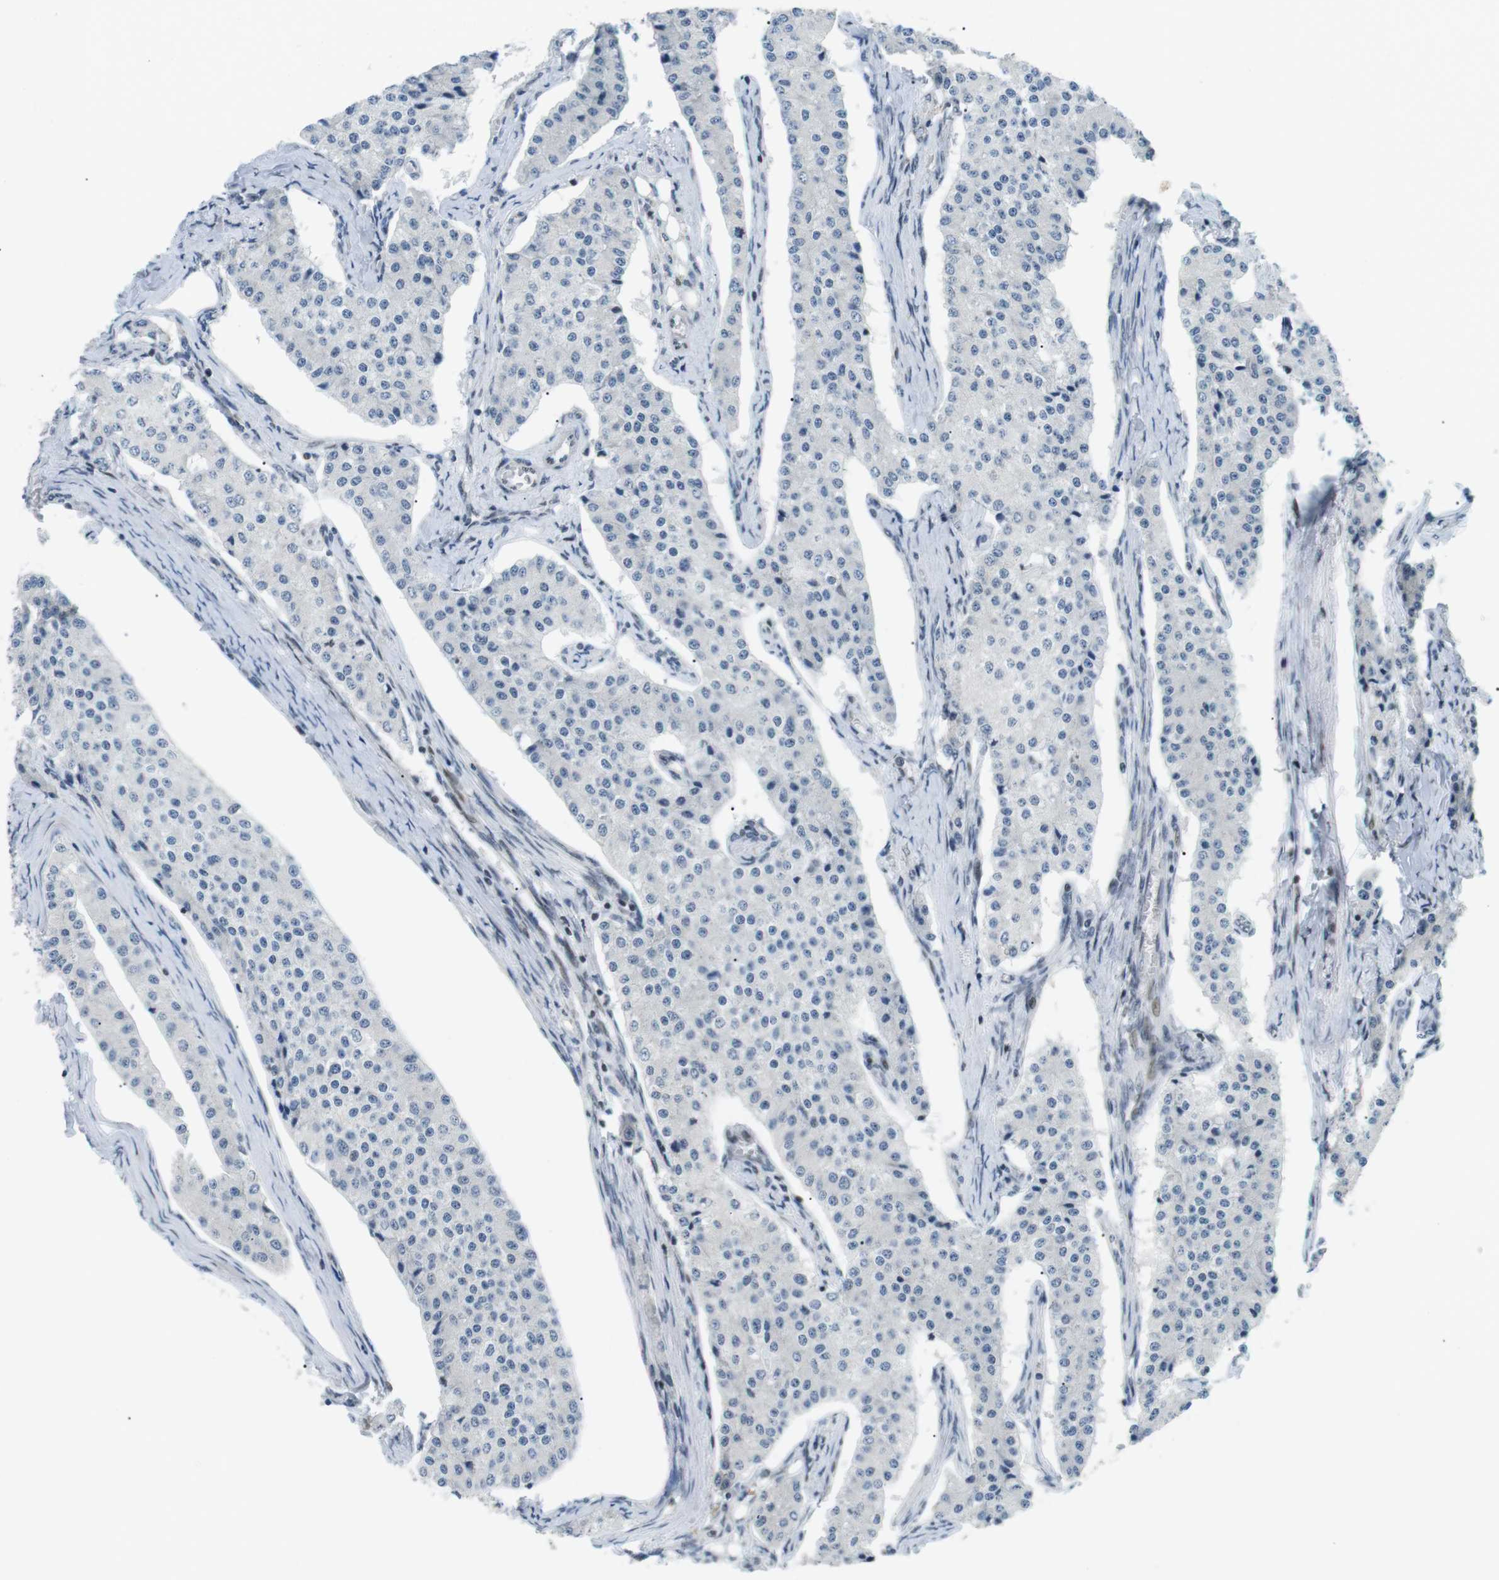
{"staining": {"intensity": "negative", "quantity": "none", "location": "none"}, "tissue": "carcinoid", "cell_type": "Tumor cells", "image_type": "cancer", "snomed": [{"axis": "morphology", "description": "Carcinoid, malignant, NOS"}, {"axis": "topography", "description": "Colon"}], "caption": "This is a micrograph of immunohistochemistry (IHC) staining of carcinoid (malignant), which shows no staining in tumor cells. Brightfield microscopy of immunohistochemistry (IHC) stained with DAB (3,3'-diaminobenzidine) (brown) and hematoxylin (blue), captured at high magnification.", "gene": "CDC27", "patient": {"sex": "female", "age": 52}}